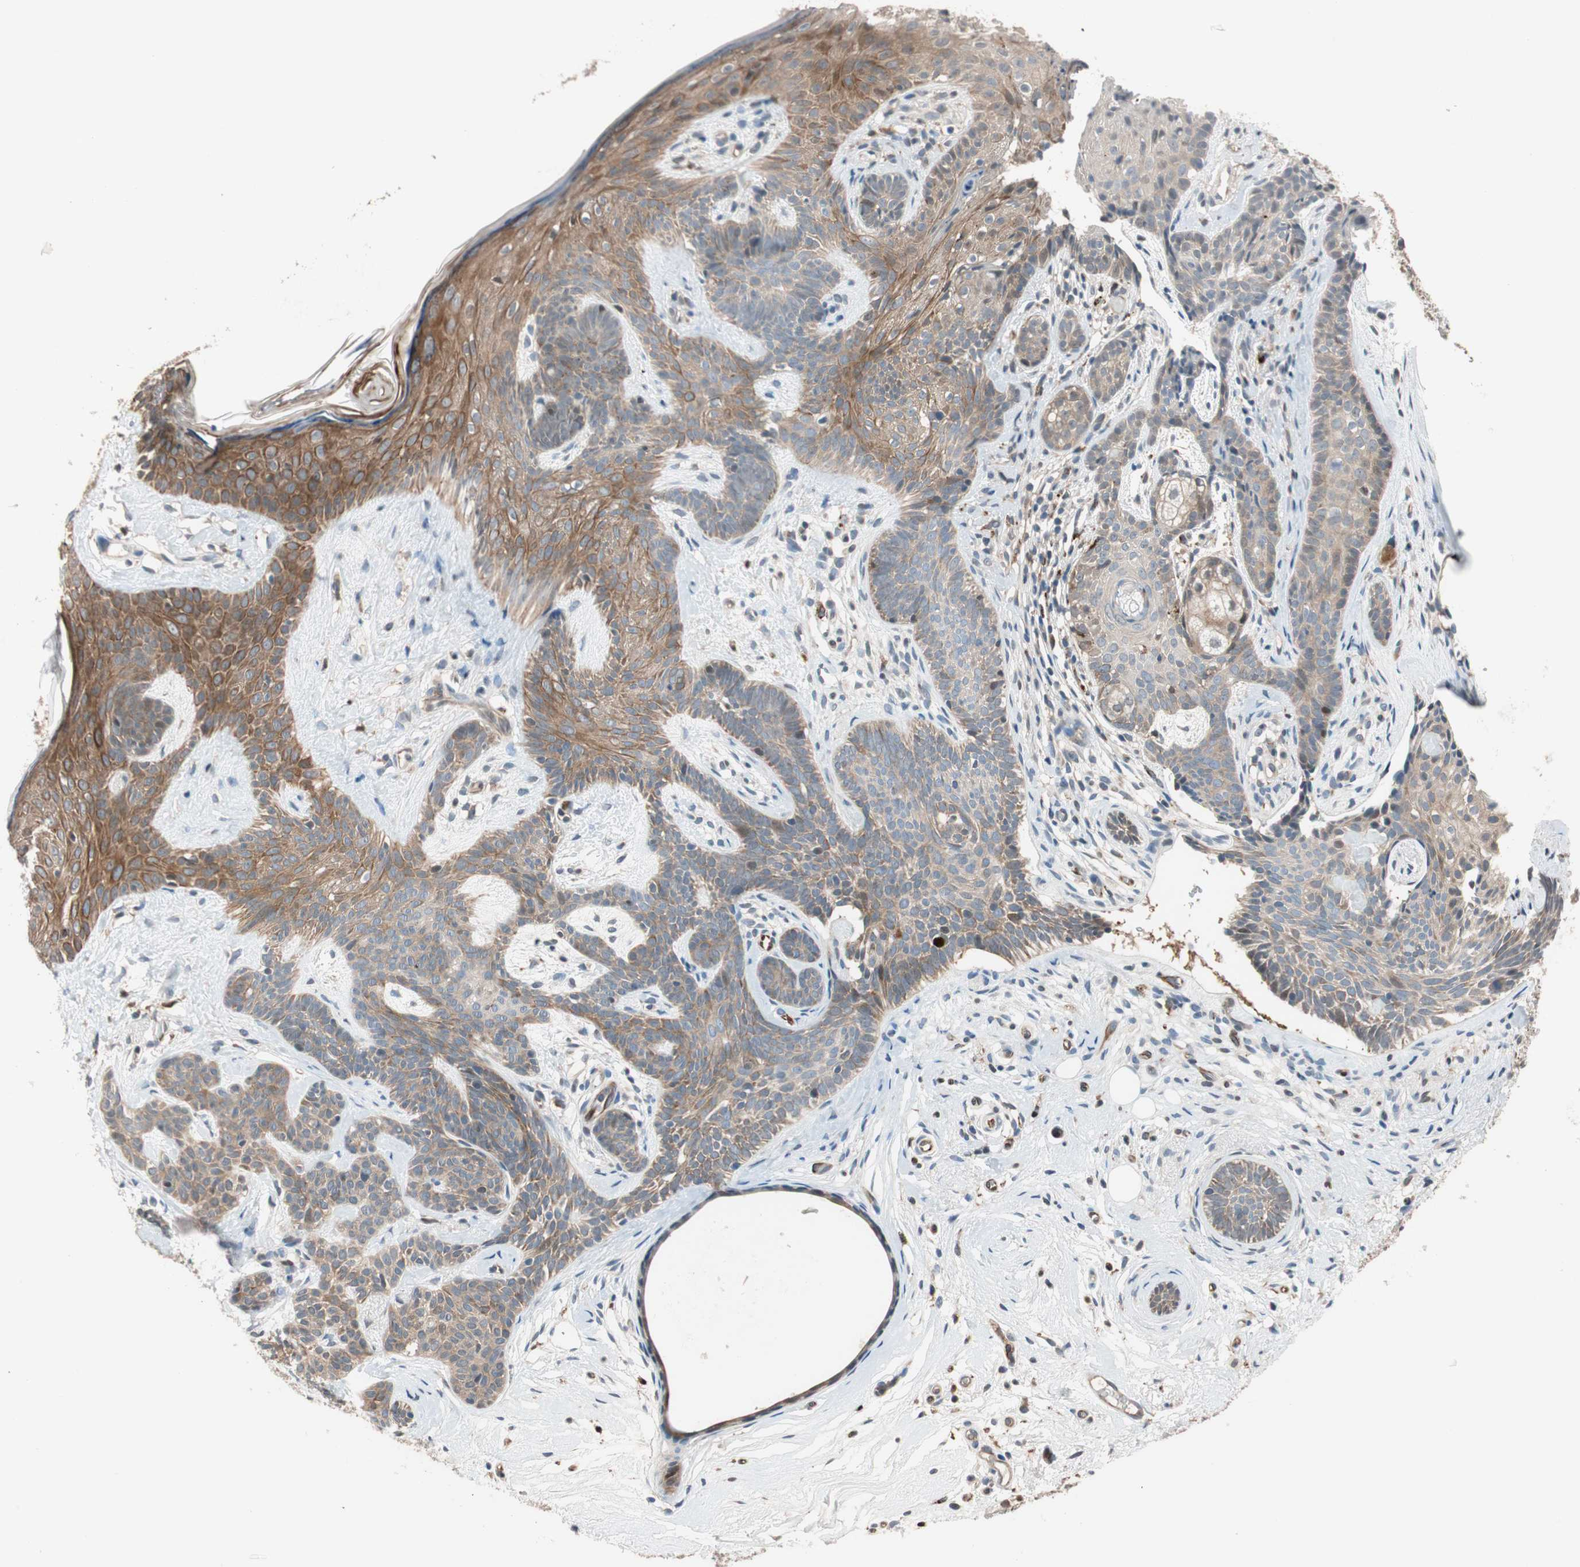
{"staining": {"intensity": "moderate", "quantity": "25%-75%", "location": "cytoplasmic/membranous"}, "tissue": "skin cancer", "cell_type": "Tumor cells", "image_type": "cancer", "snomed": [{"axis": "morphology", "description": "Developmental malformation"}, {"axis": "morphology", "description": "Basal cell carcinoma"}, {"axis": "topography", "description": "Skin"}], "caption": "Tumor cells show medium levels of moderate cytoplasmic/membranous positivity in approximately 25%-75% of cells in human skin basal cell carcinoma.", "gene": "PIK3R3", "patient": {"sex": "female", "age": 62}}